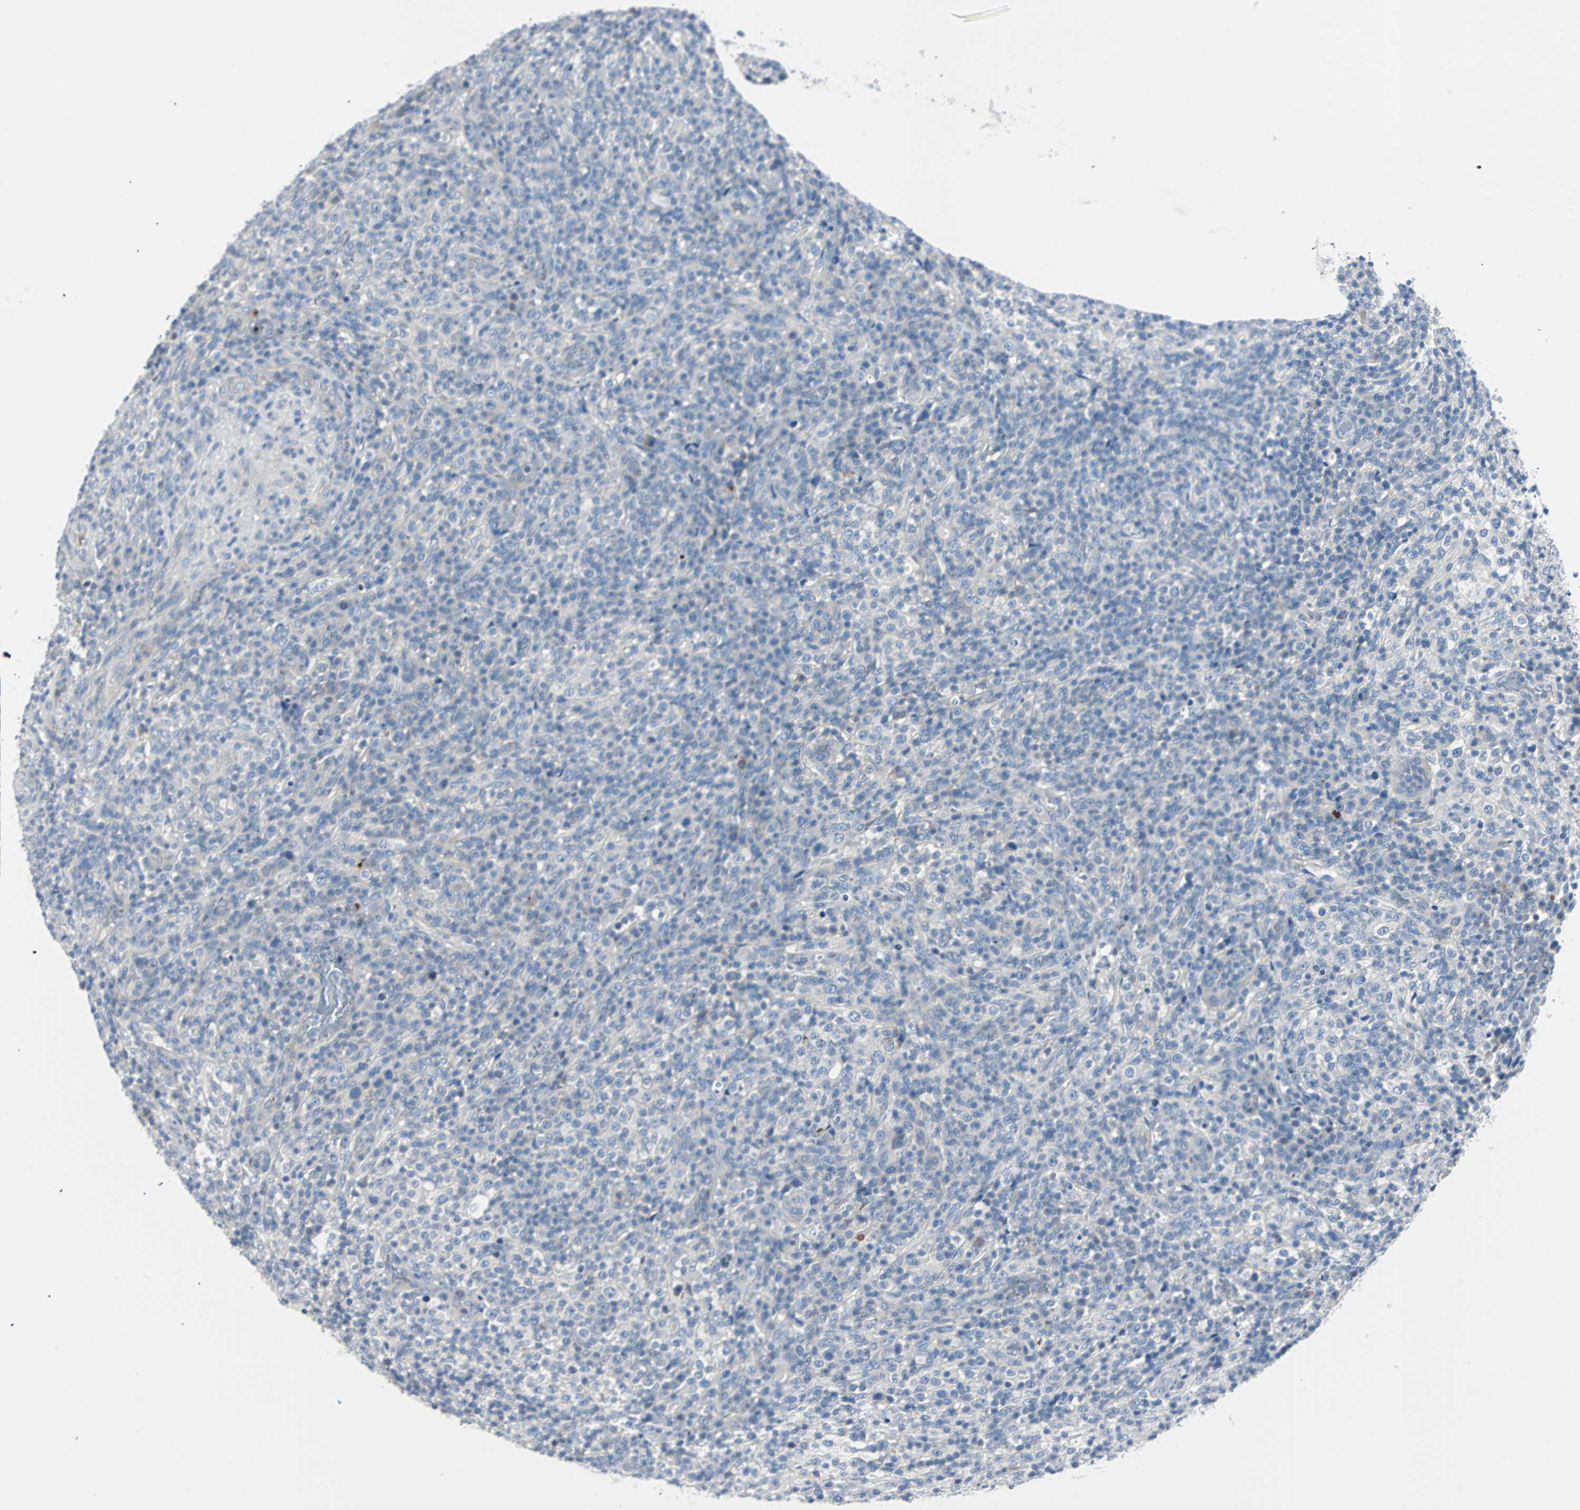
{"staining": {"intensity": "negative", "quantity": "none", "location": "none"}, "tissue": "lymphoma", "cell_type": "Tumor cells", "image_type": "cancer", "snomed": [{"axis": "morphology", "description": "Malignant lymphoma, non-Hodgkin's type, High grade"}, {"axis": "topography", "description": "Lymph node"}], "caption": "Immunohistochemistry image of lymphoma stained for a protein (brown), which exhibits no staining in tumor cells. Nuclei are stained in blue.", "gene": "RASA1", "patient": {"sex": "female", "age": 76}}